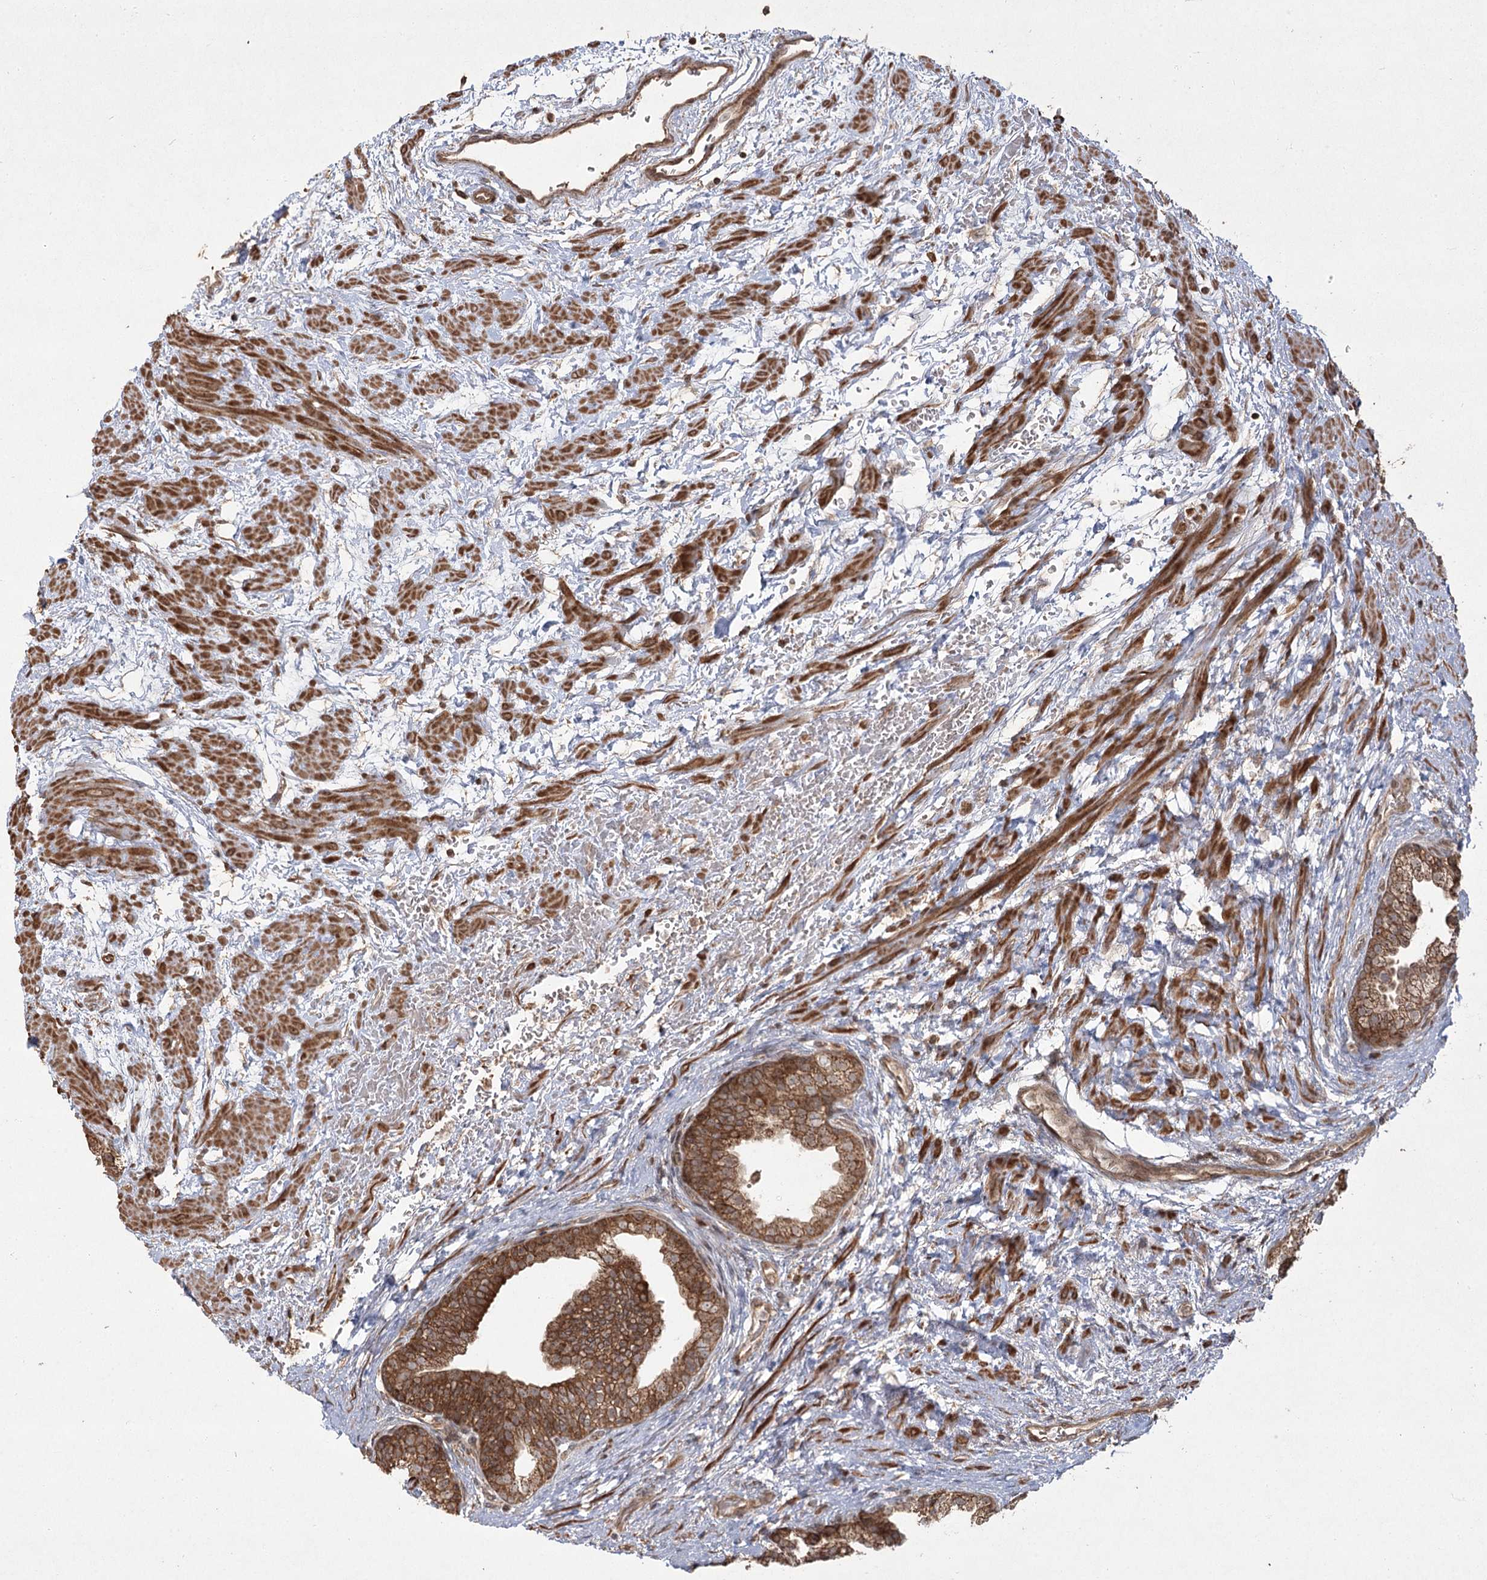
{"staining": {"intensity": "strong", "quantity": ">75%", "location": "cytoplasmic/membranous"}, "tissue": "prostate", "cell_type": "Glandular cells", "image_type": "normal", "snomed": [{"axis": "morphology", "description": "Normal tissue, NOS"}, {"axis": "topography", "description": "Prostate"}], "caption": "A brown stain highlights strong cytoplasmic/membranous expression of a protein in glandular cells of normal human prostate.", "gene": "CPLANE1", "patient": {"sex": "male", "age": 48}}